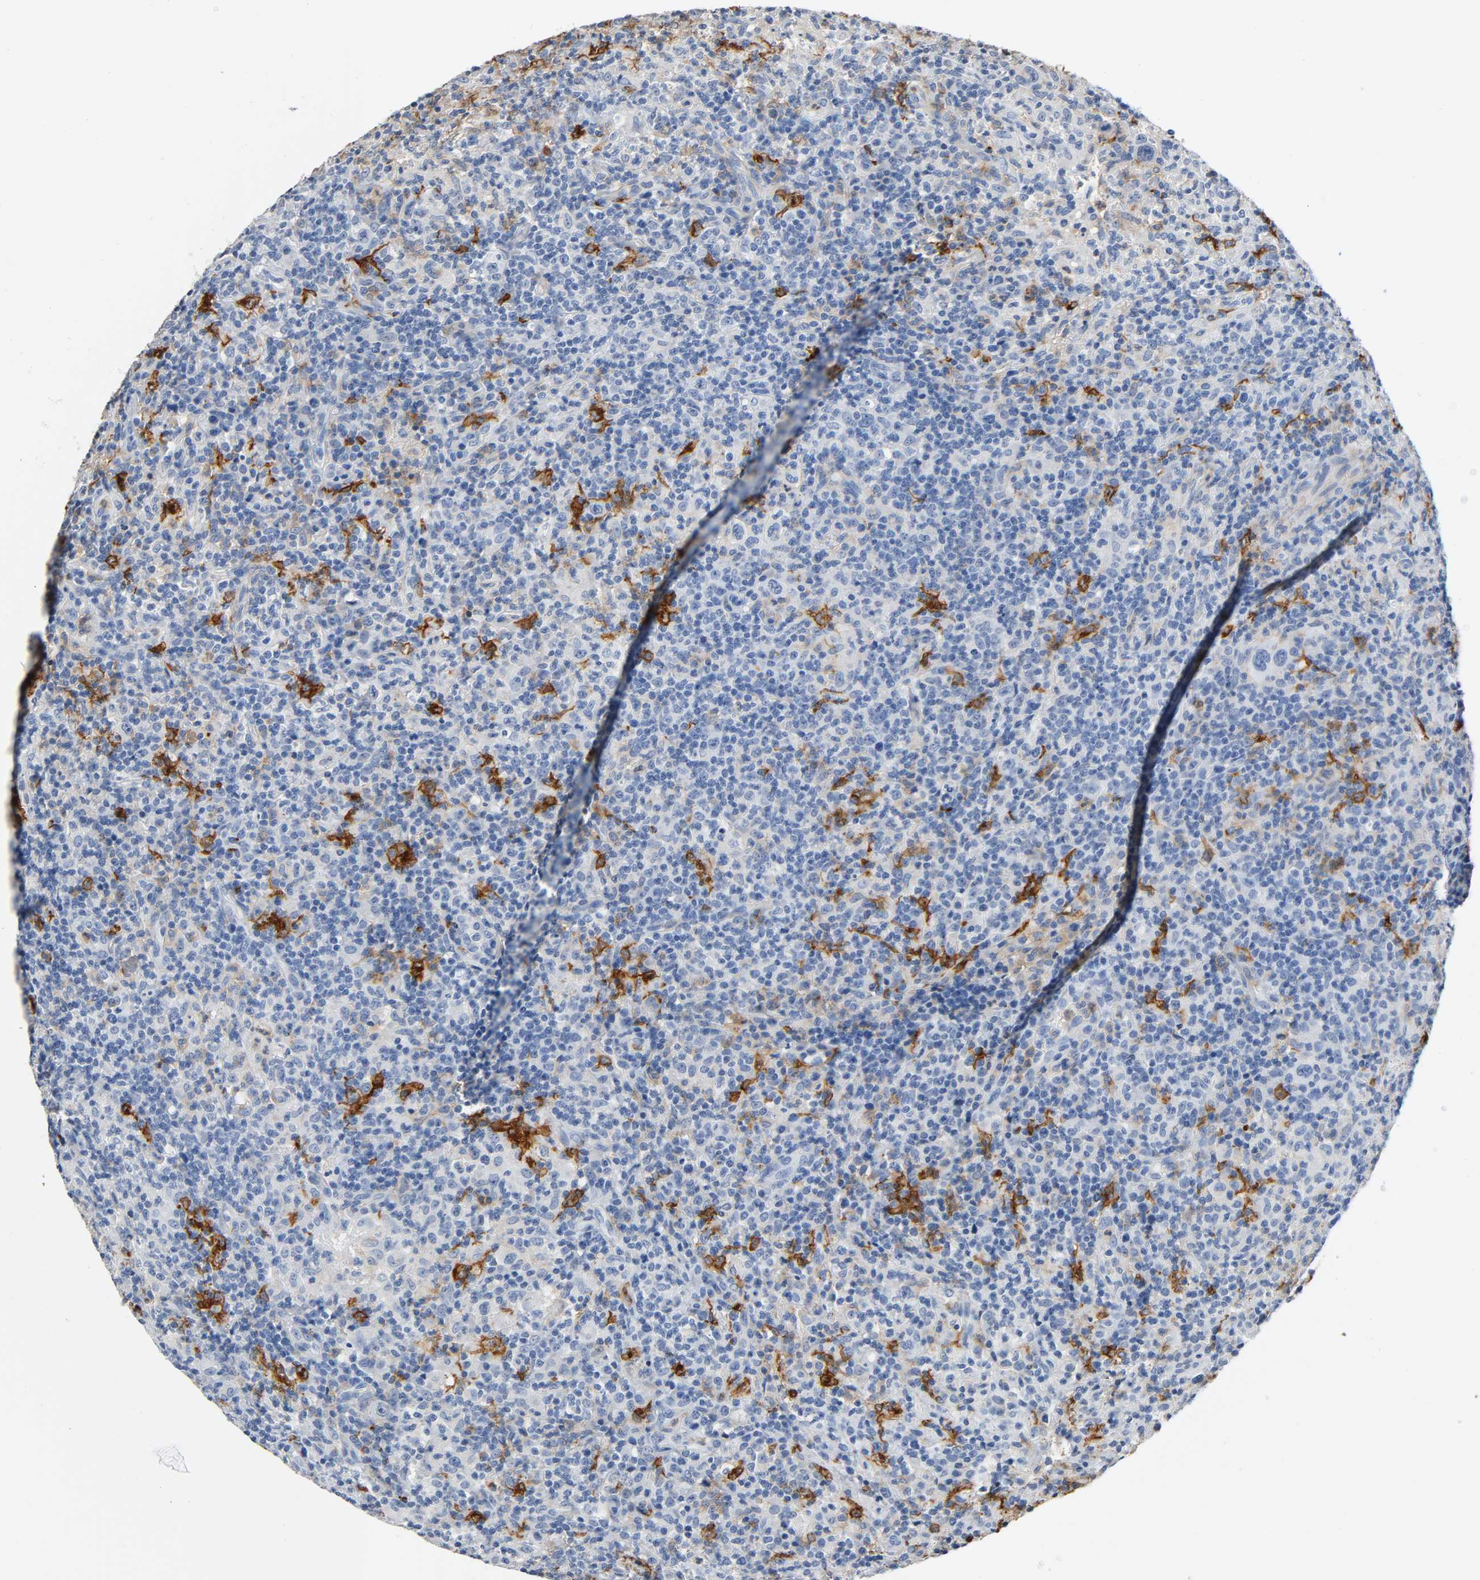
{"staining": {"intensity": "negative", "quantity": "none", "location": "none"}, "tissue": "lymphoma", "cell_type": "Tumor cells", "image_type": "cancer", "snomed": [{"axis": "morphology", "description": "Hodgkin's disease, NOS"}, {"axis": "topography", "description": "Lymph node"}], "caption": "Tumor cells show no significant expression in lymphoma.", "gene": "ANPEP", "patient": {"sex": "male", "age": 65}}